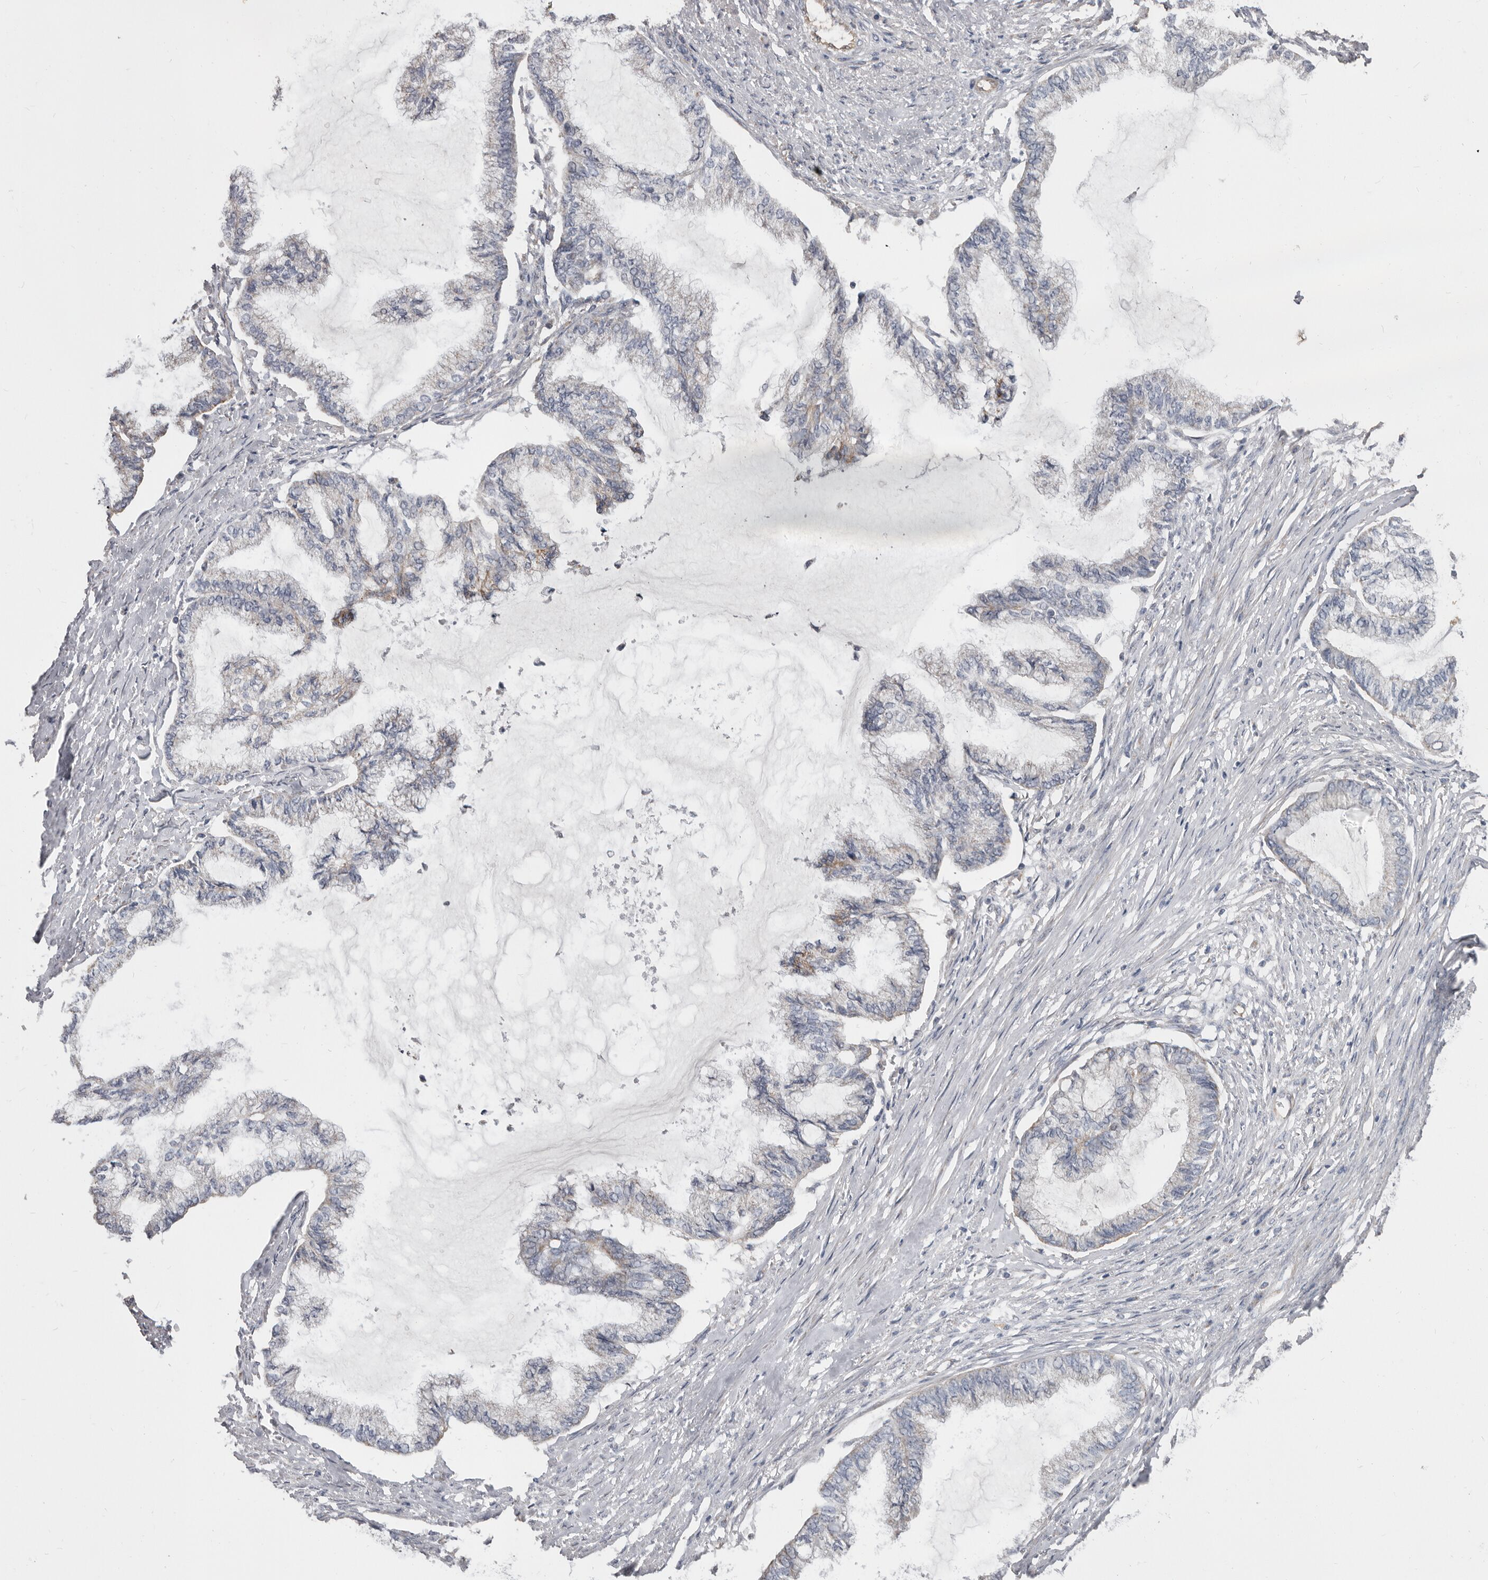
{"staining": {"intensity": "weak", "quantity": "<25%", "location": "cytoplasmic/membranous"}, "tissue": "endometrial cancer", "cell_type": "Tumor cells", "image_type": "cancer", "snomed": [{"axis": "morphology", "description": "Adenocarcinoma, NOS"}, {"axis": "topography", "description": "Endometrium"}], "caption": "Immunohistochemistry histopathology image of neoplastic tissue: endometrial cancer stained with DAB exhibits no significant protein staining in tumor cells.", "gene": "FMO2", "patient": {"sex": "female", "age": 86}}